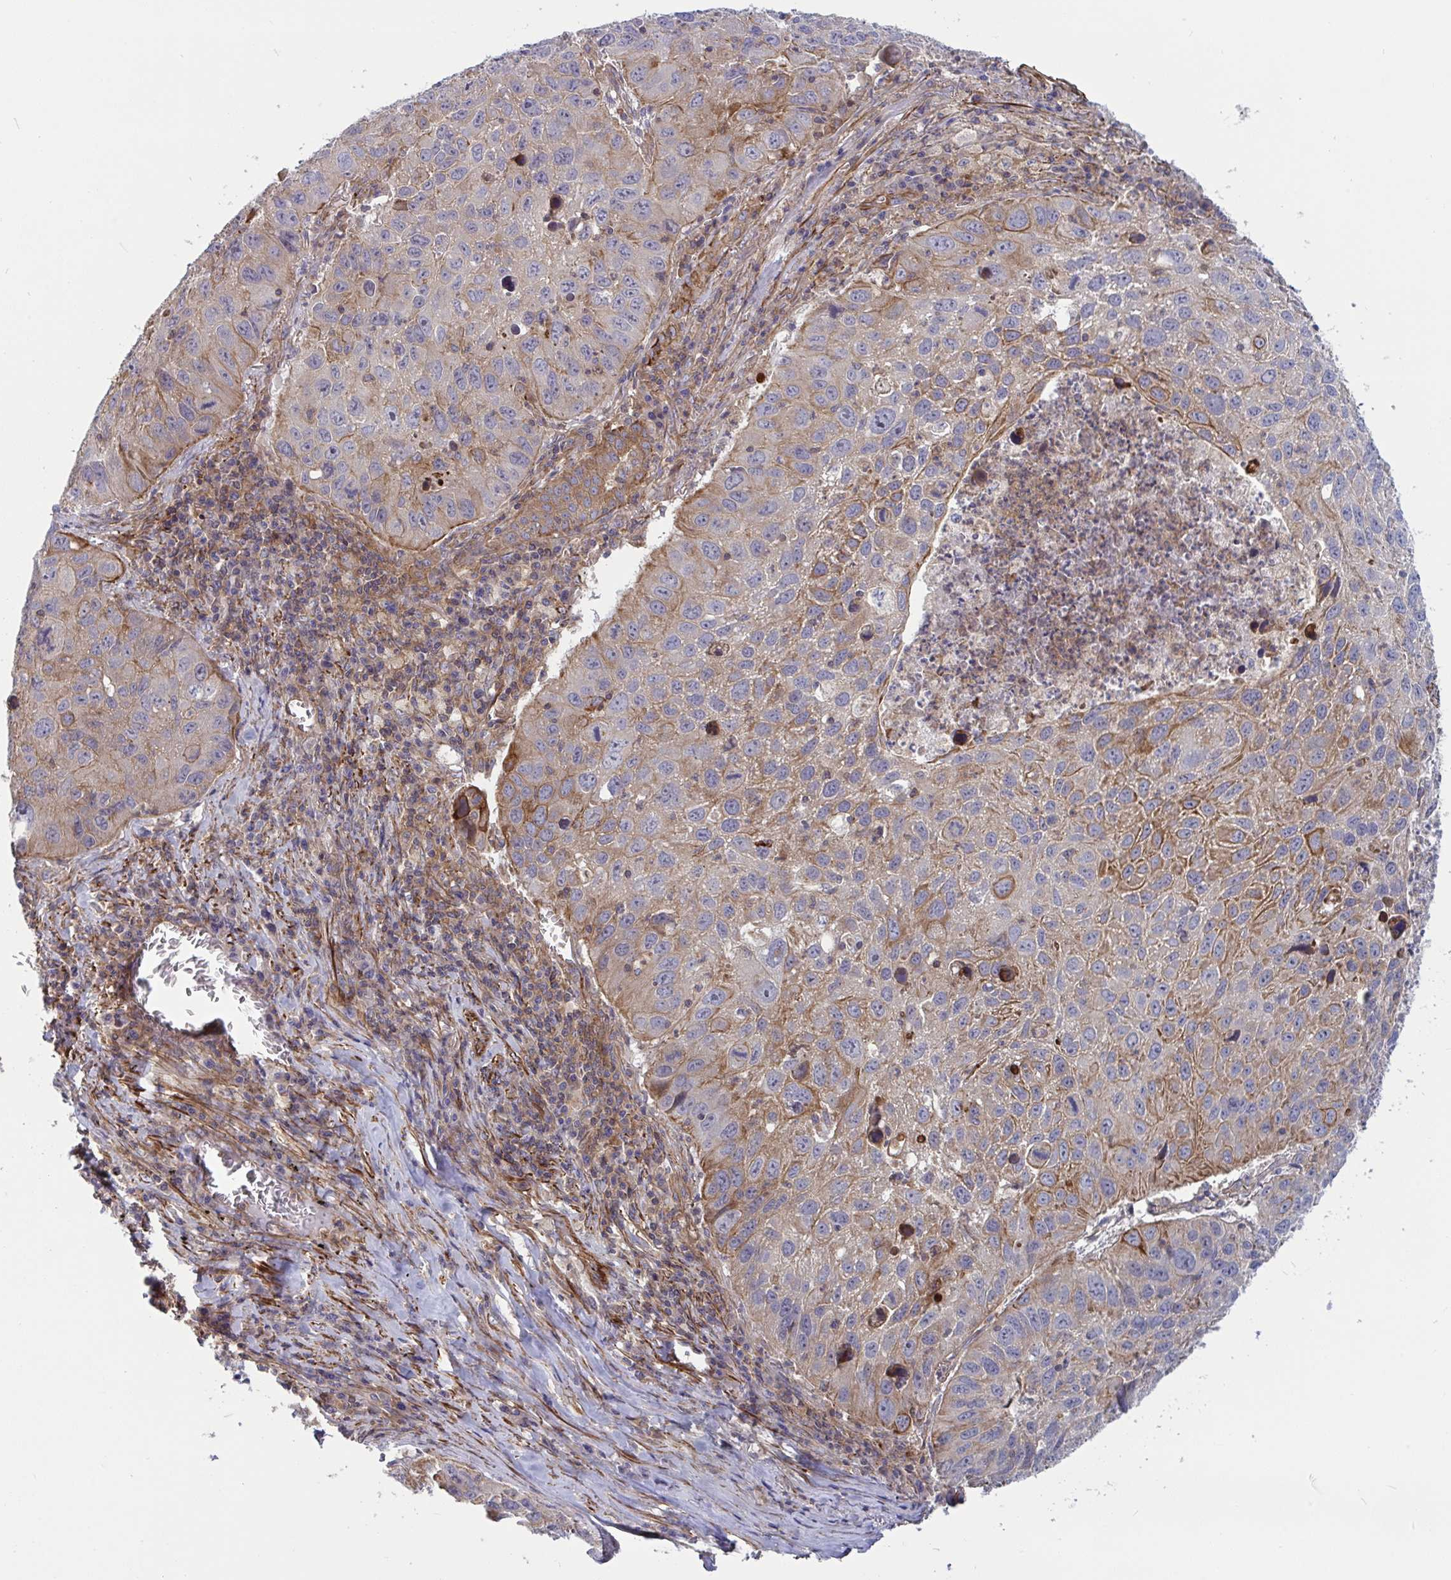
{"staining": {"intensity": "moderate", "quantity": "25%-75%", "location": "cytoplasmic/membranous"}, "tissue": "lung cancer", "cell_type": "Tumor cells", "image_type": "cancer", "snomed": [{"axis": "morphology", "description": "Squamous cell carcinoma, NOS"}, {"axis": "topography", "description": "Lung"}], "caption": "Immunohistochemical staining of human lung cancer displays medium levels of moderate cytoplasmic/membranous expression in about 25%-75% of tumor cells. The protein of interest is shown in brown color, while the nuclei are stained blue.", "gene": "TANK", "patient": {"sex": "female", "age": 61}}